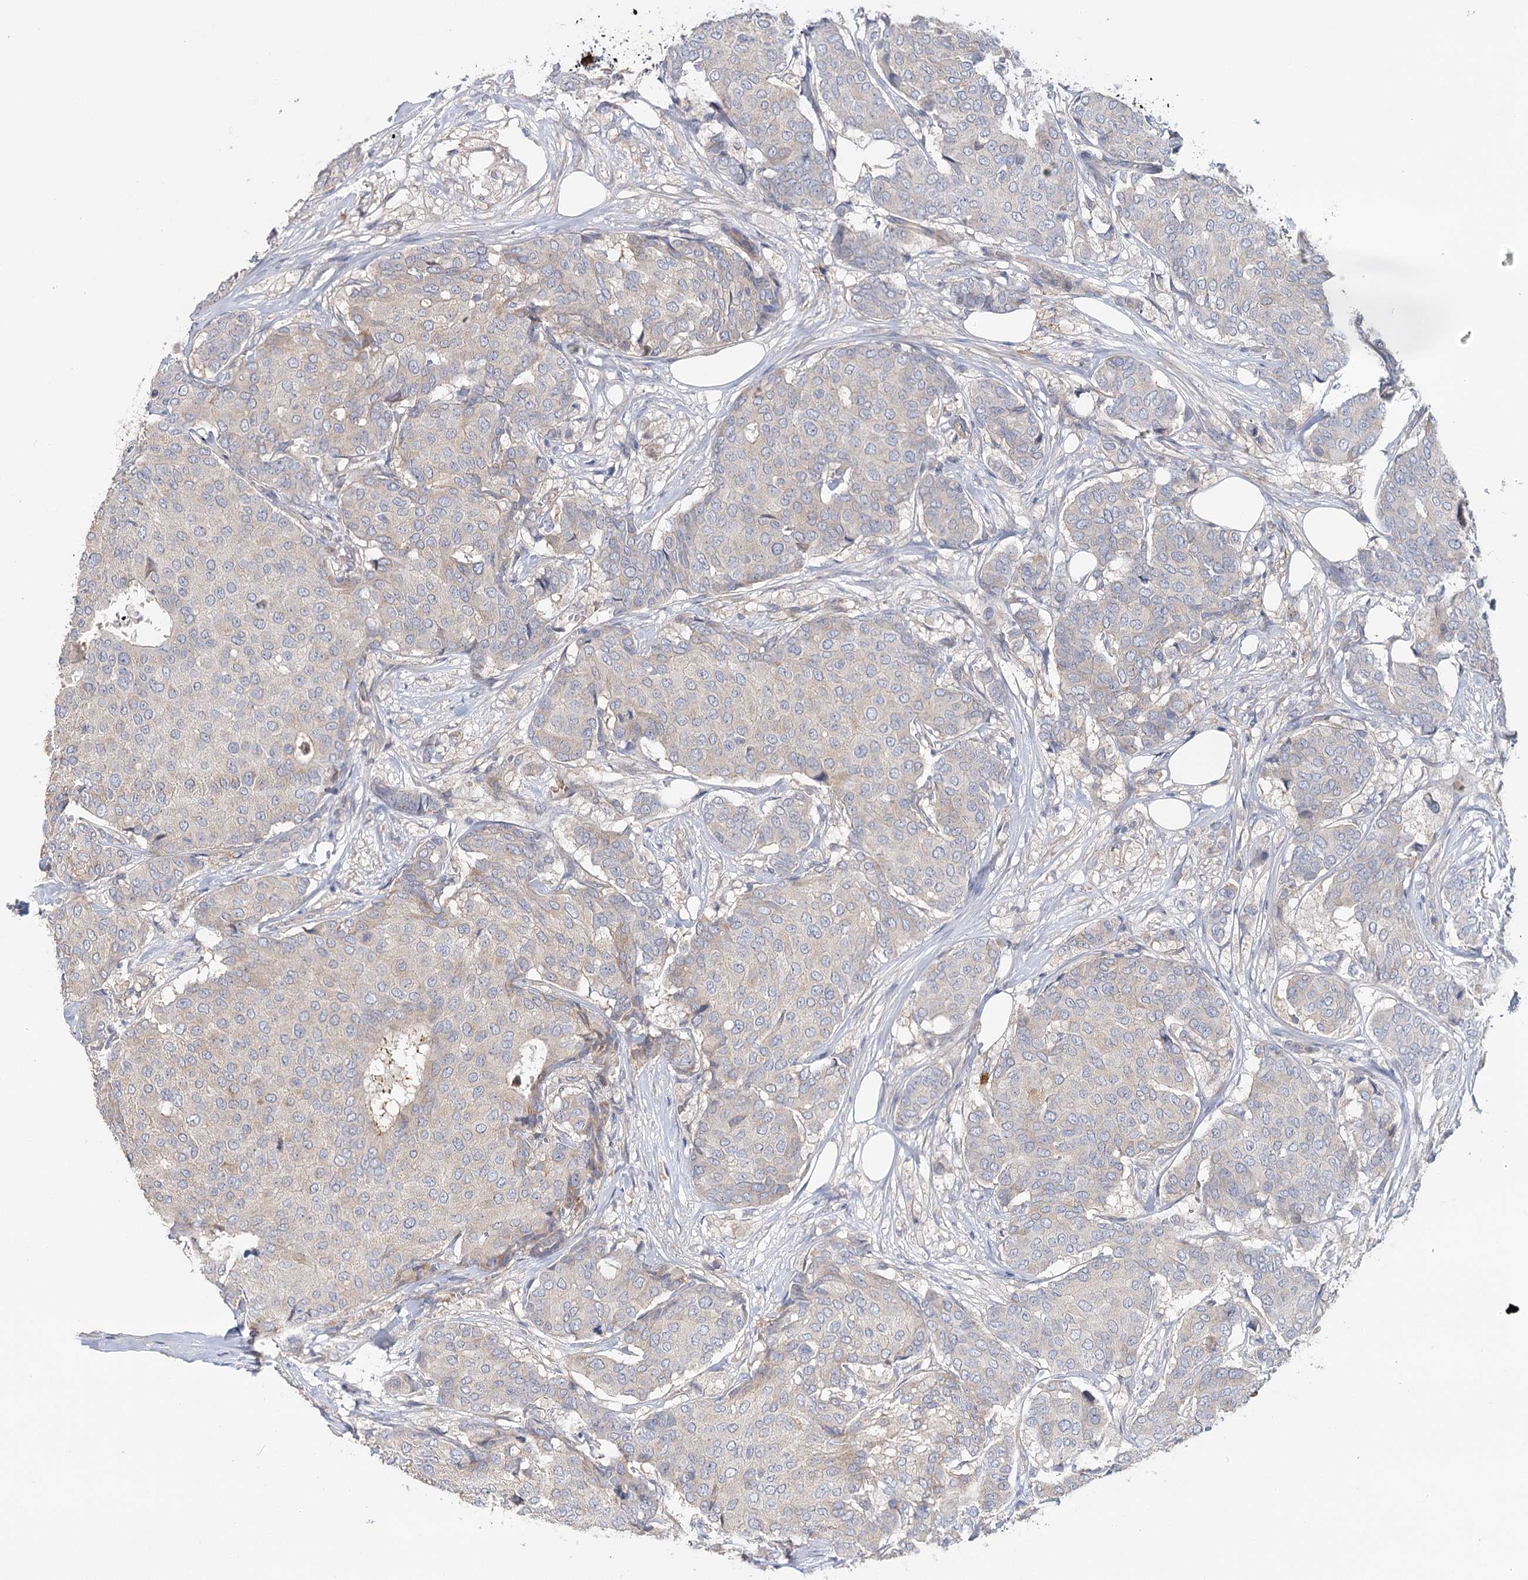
{"staining": {"intensity": "negative", "quantity": "none", "location": "none"}, "tissue": "breast cancer", "cell_type": "Tumor cells", "image_type": "cancer", "snomed": [{"axis": "morphology", "description": "Duct carcinoma"}, {"axis": "topography", "description": "Breast"}], "caption": "Immunohistochemistry (IHC) micrograph of neoplastic tissue: human infiltrating ductal carcinoma (breast) stained with DAB reveals no significant protein positivity in tumor cells. (DAB immunohistochemistry (IHC) with hematoxylin counter stain).", "gene": "EPB41L5", "patient": {"sex": "female", "age": 75}}